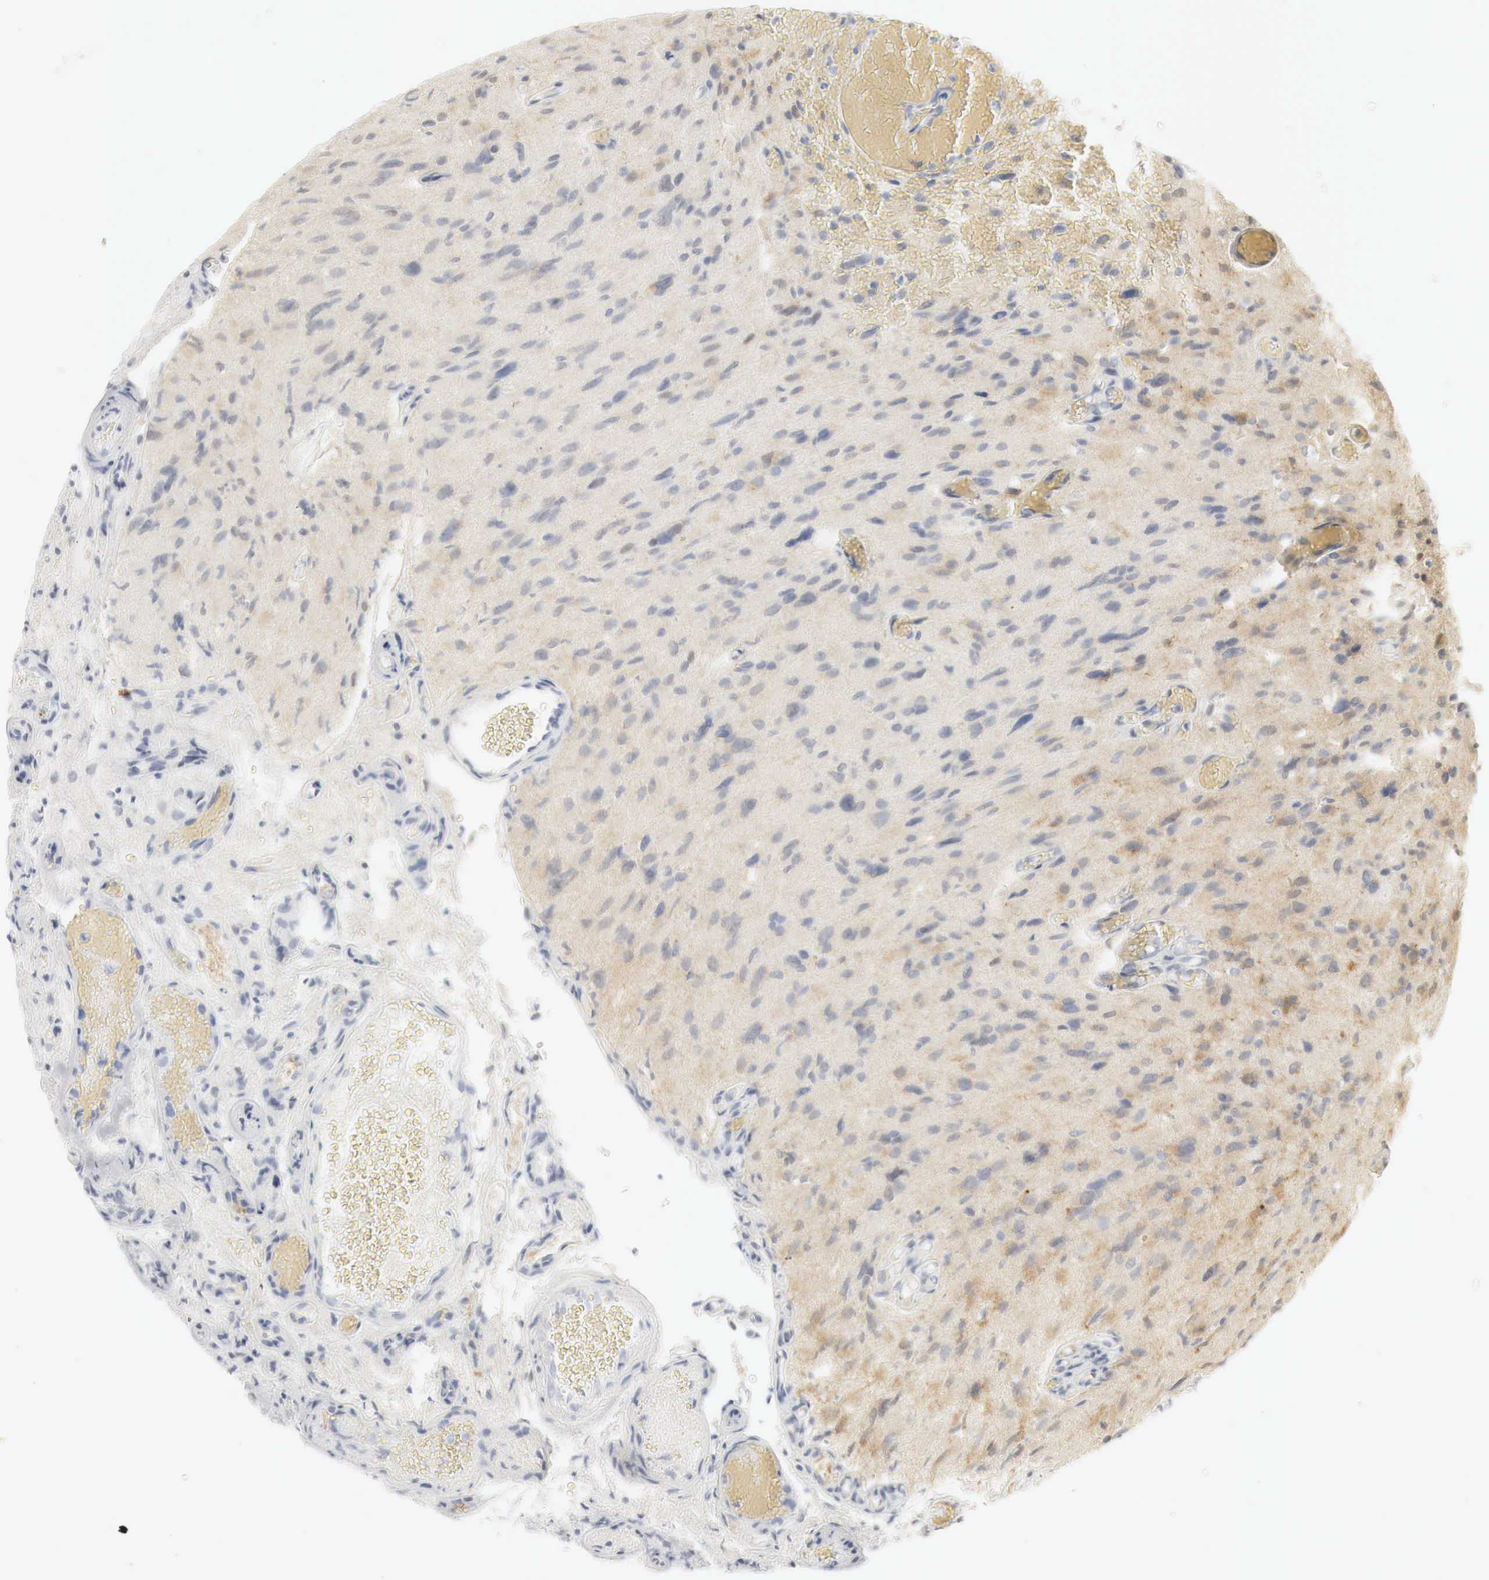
{"staining": {"intensity": "negative", "quantity": "none", "location": "none"}, "tissue": "glioma", "cell_type": "Tumor cells", "image_type": "cancer", "snomed": [{"axis": "morphology", "description": "Glioma, malignant, High grade"}, {"axis": "topography", "description": "Brain"}], "caption": "Immunohistochemistry (IHC) photomicrograph of neoplastic tissue: glioma stained with DAB (3,3'-diaminobenzidine) exhibits no significant protein expression in tumor cells.", "gene": "TP63", "patient": {"sex": "male", "age": 69}}